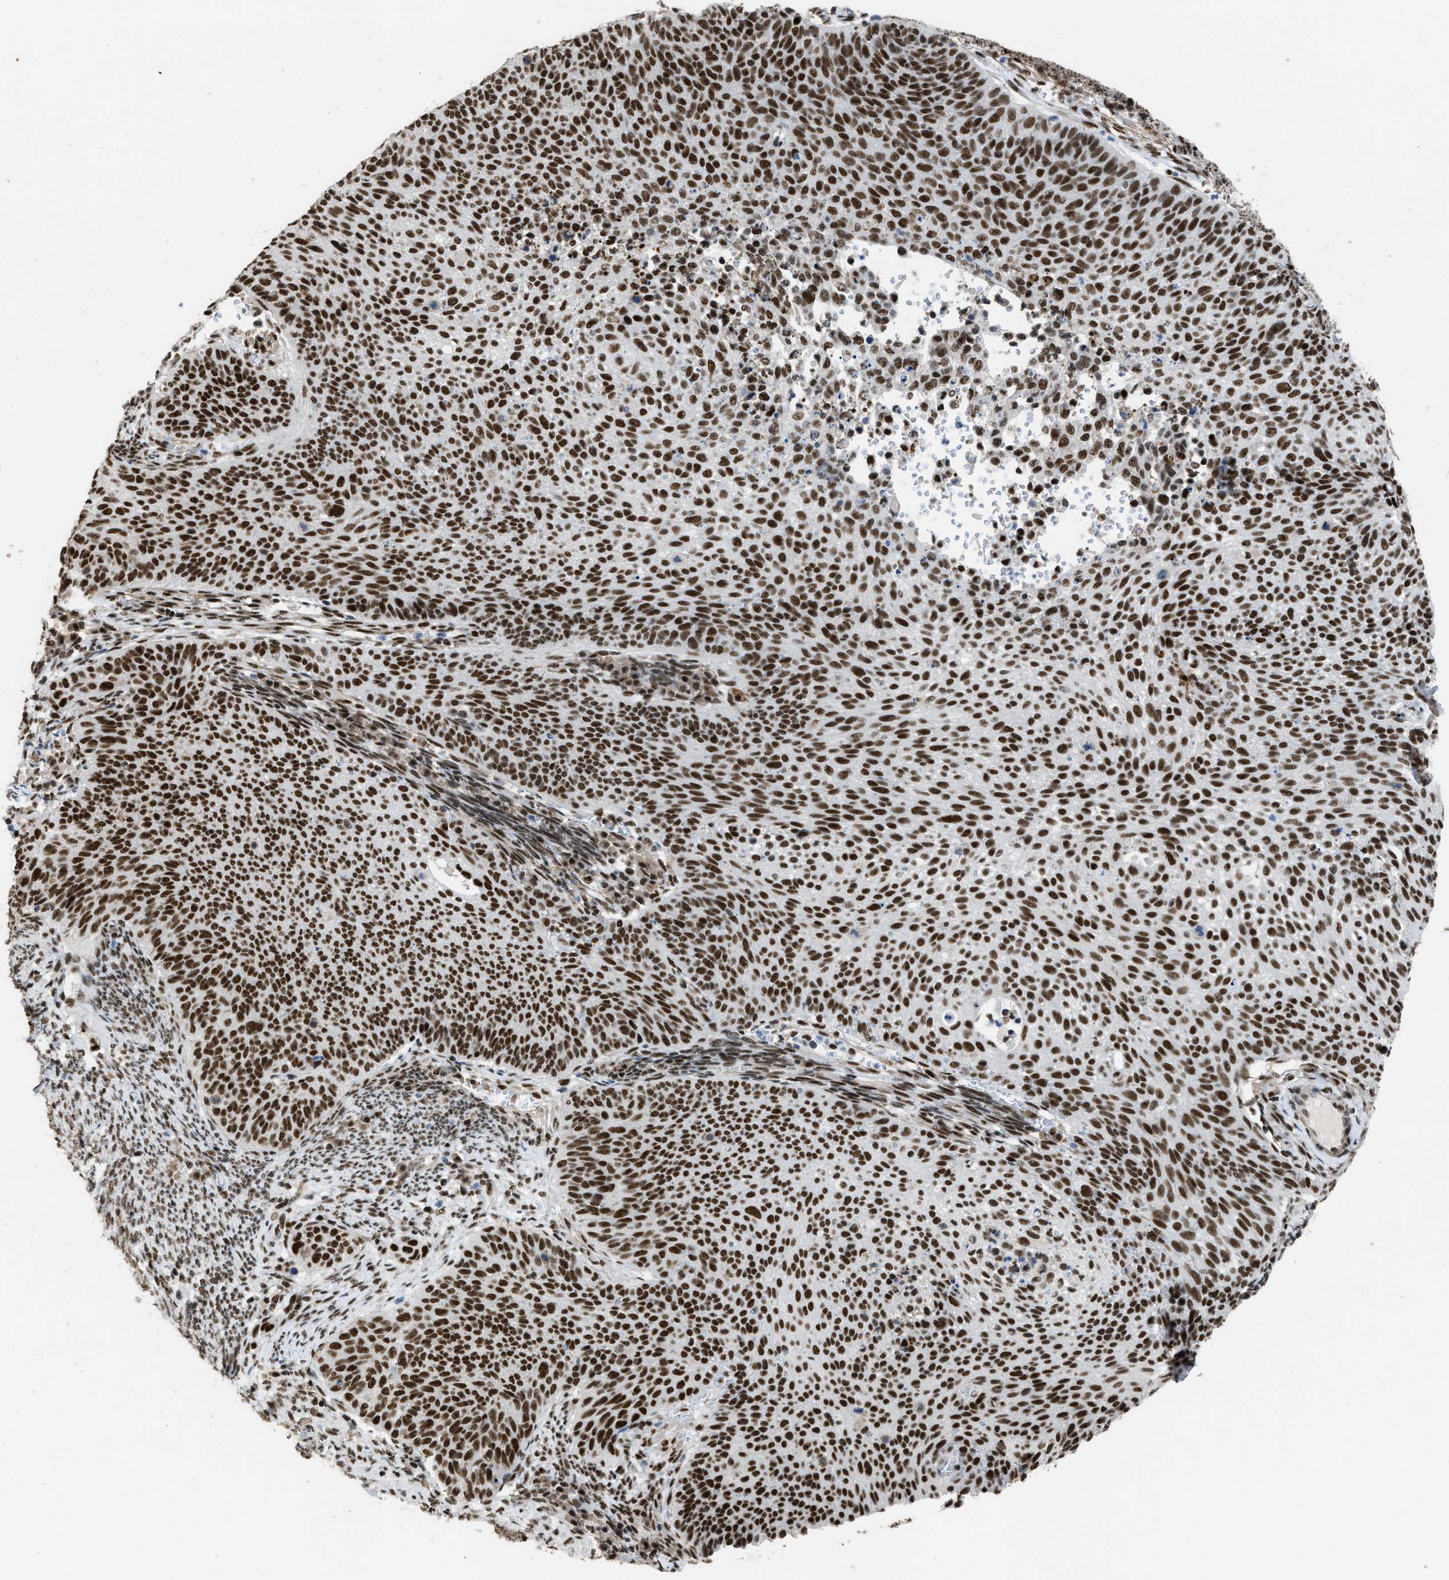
{"staining": {"intensity": "strong", "quantity": ">75%", "location": "nuclear"}, "tissue": "cervical cancer", "cell_type": "Tumor cells", "image_type": "cancer", "snomed": [{"axis": "morphology", "description": "Squamous cell carcinoma, NOS"}, {"axis": "topography", "description": "Cervix"}], "caption": "There is high levels of strong nuclear positivity in tumor cells of cervical squamous cell carcinoma, as demonstrated by immunohistochemical staining (brown color).", "gene": "SCAF4", "patient": {"sex": "female", "age": 70}}